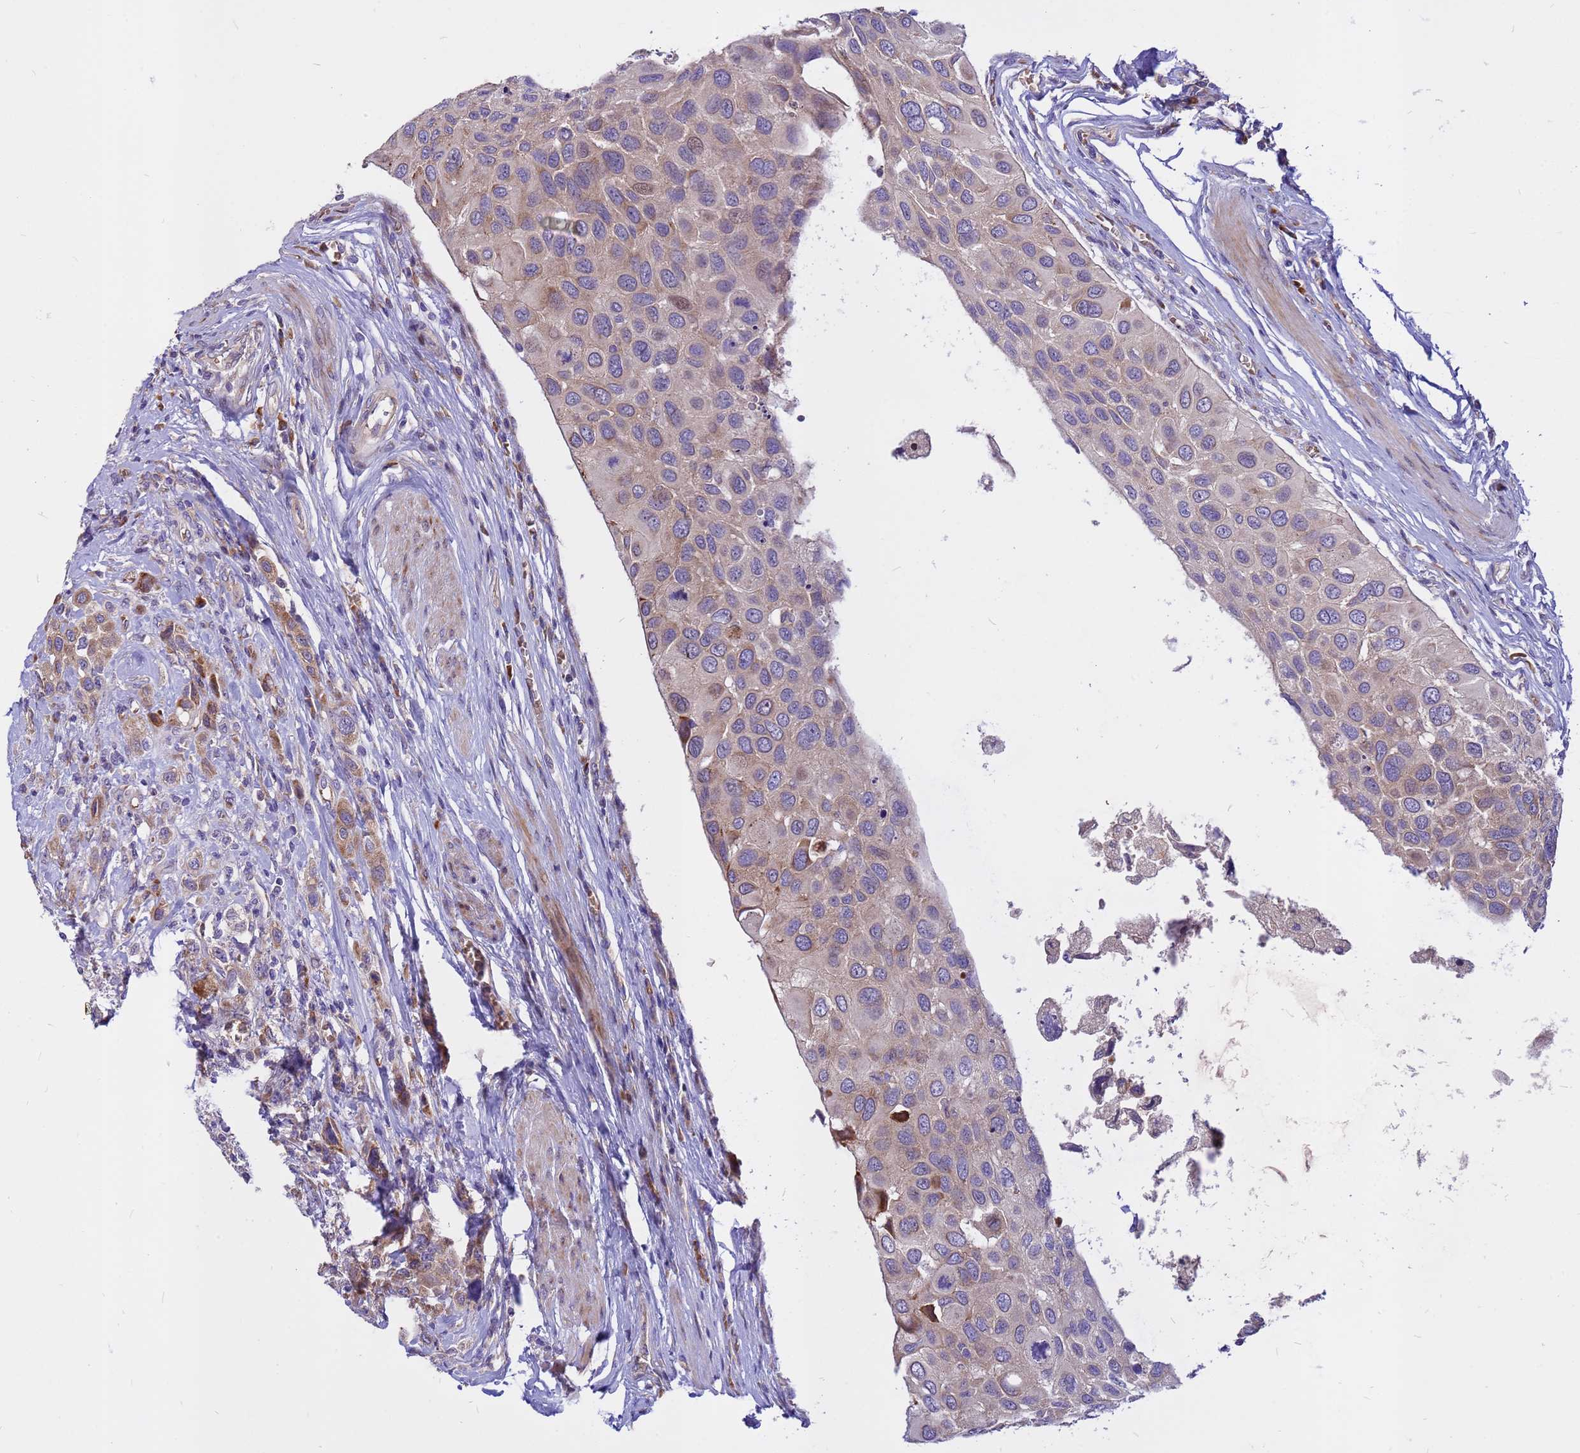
{"staining": {"intensity": "moderate", "quantity": "<25%", "location": "cytoplasmic/membranous,nuclear"}, "tissue": "urothelial cancer", "cell_type": "Tumor cells", "image_type": "cancer", "snomed": [{"axis": "morphology", "description": "Urothelial carcinoma, High grade"}, {"axis": "topography", "description": "Urinary bladder"}], "caption": "A low amount of moderate cytoplasmic/membranous and nuclear positivity is identified in about <25% of tumor cells in urothelial carcinoma (high-grade) tissue.", "gene": "ZNF669", "patient": {"sex": "male", "age": 50}}